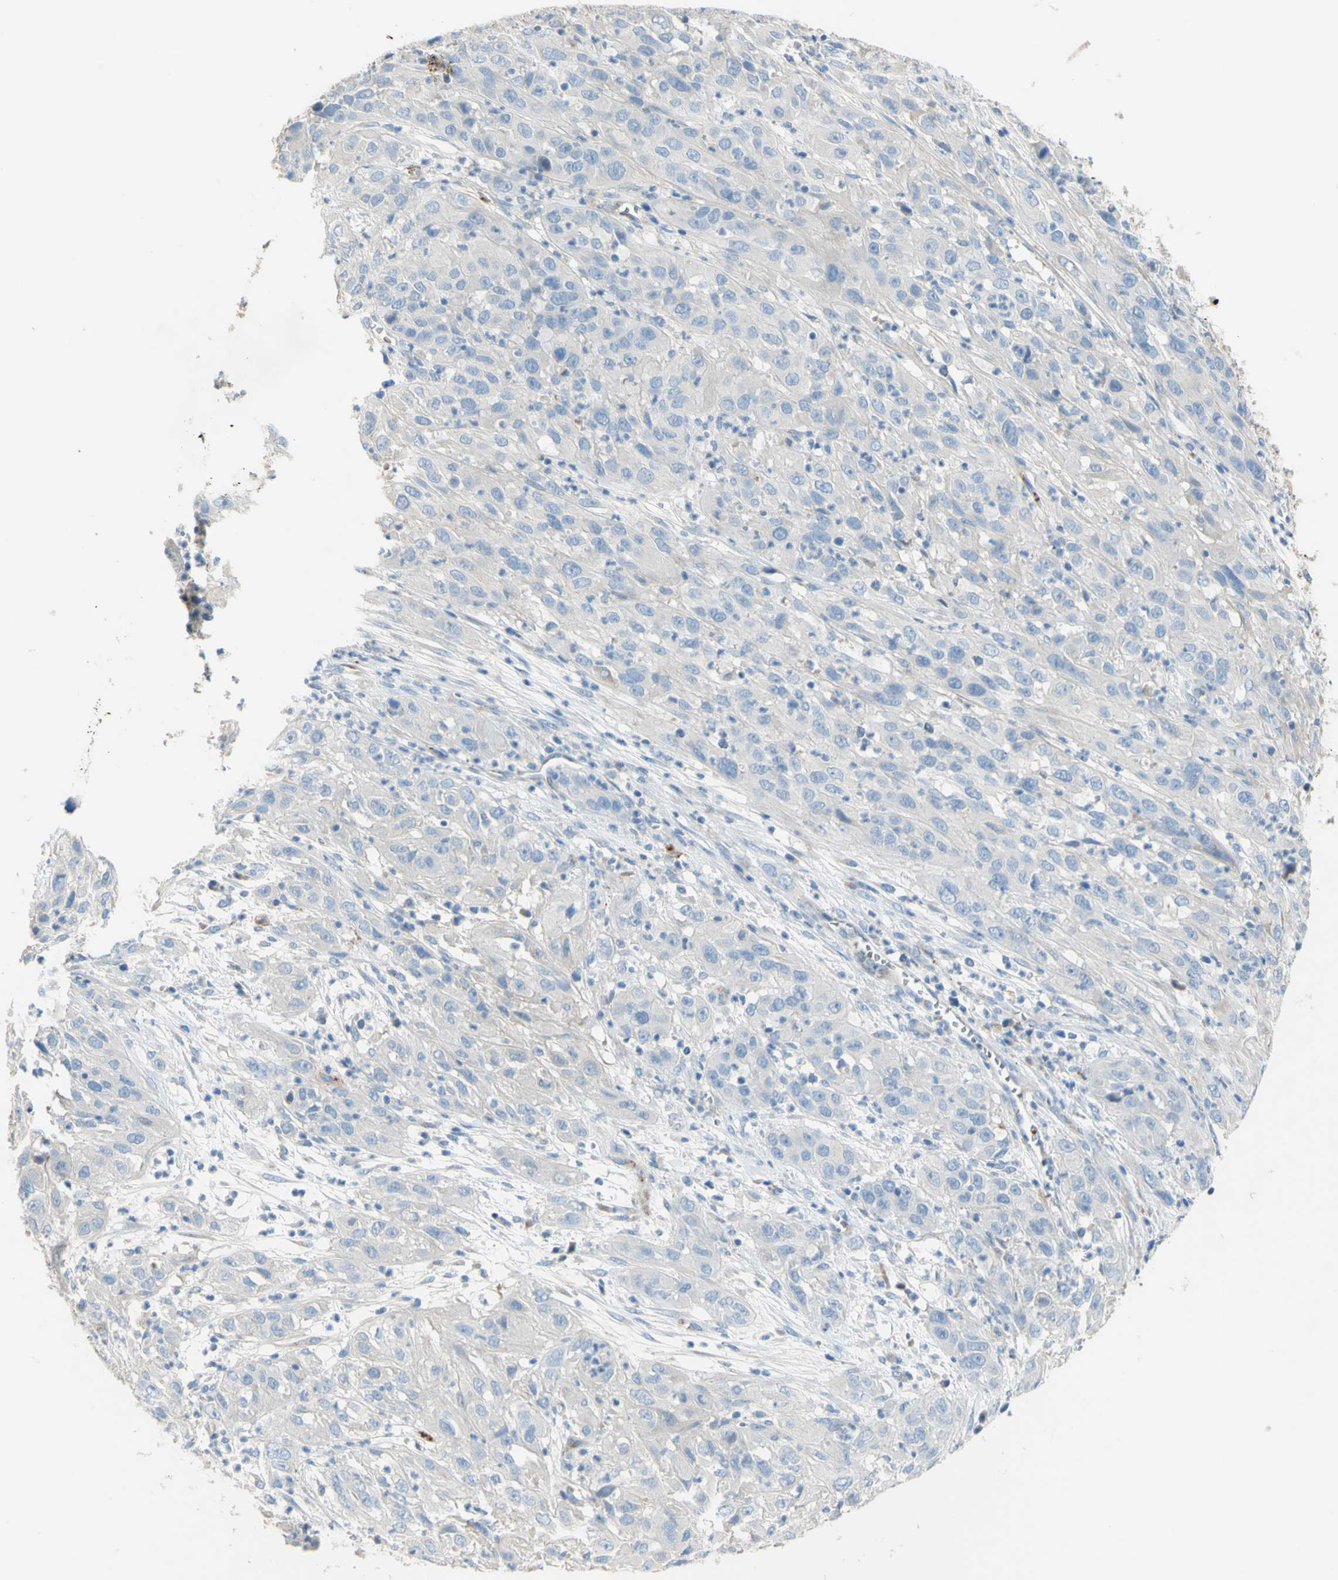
{"staining": {"intensity": "negative", "quantity": "none", "location": "none"}, "tissue": "cervical cancer", "cell_type": "Tumor cells", "image_type": "cancer", "snomed": [{"axis": "morphology", "description": "Squamous cell carcinoma, NOS"}, {"axis": "topography", "description": "Cervix"}], "caption": "High magnification brightfield microscopy of cervical cancer (squamous cell carcinoma) stained with DAB (brown) and counterstained with hematoxylin (blue): tumor cells show no significant staining. (DAB IHC with hematoxylin counter stain).", "gene": "GAN", "patient": {"sex": "female", "age": 32}}